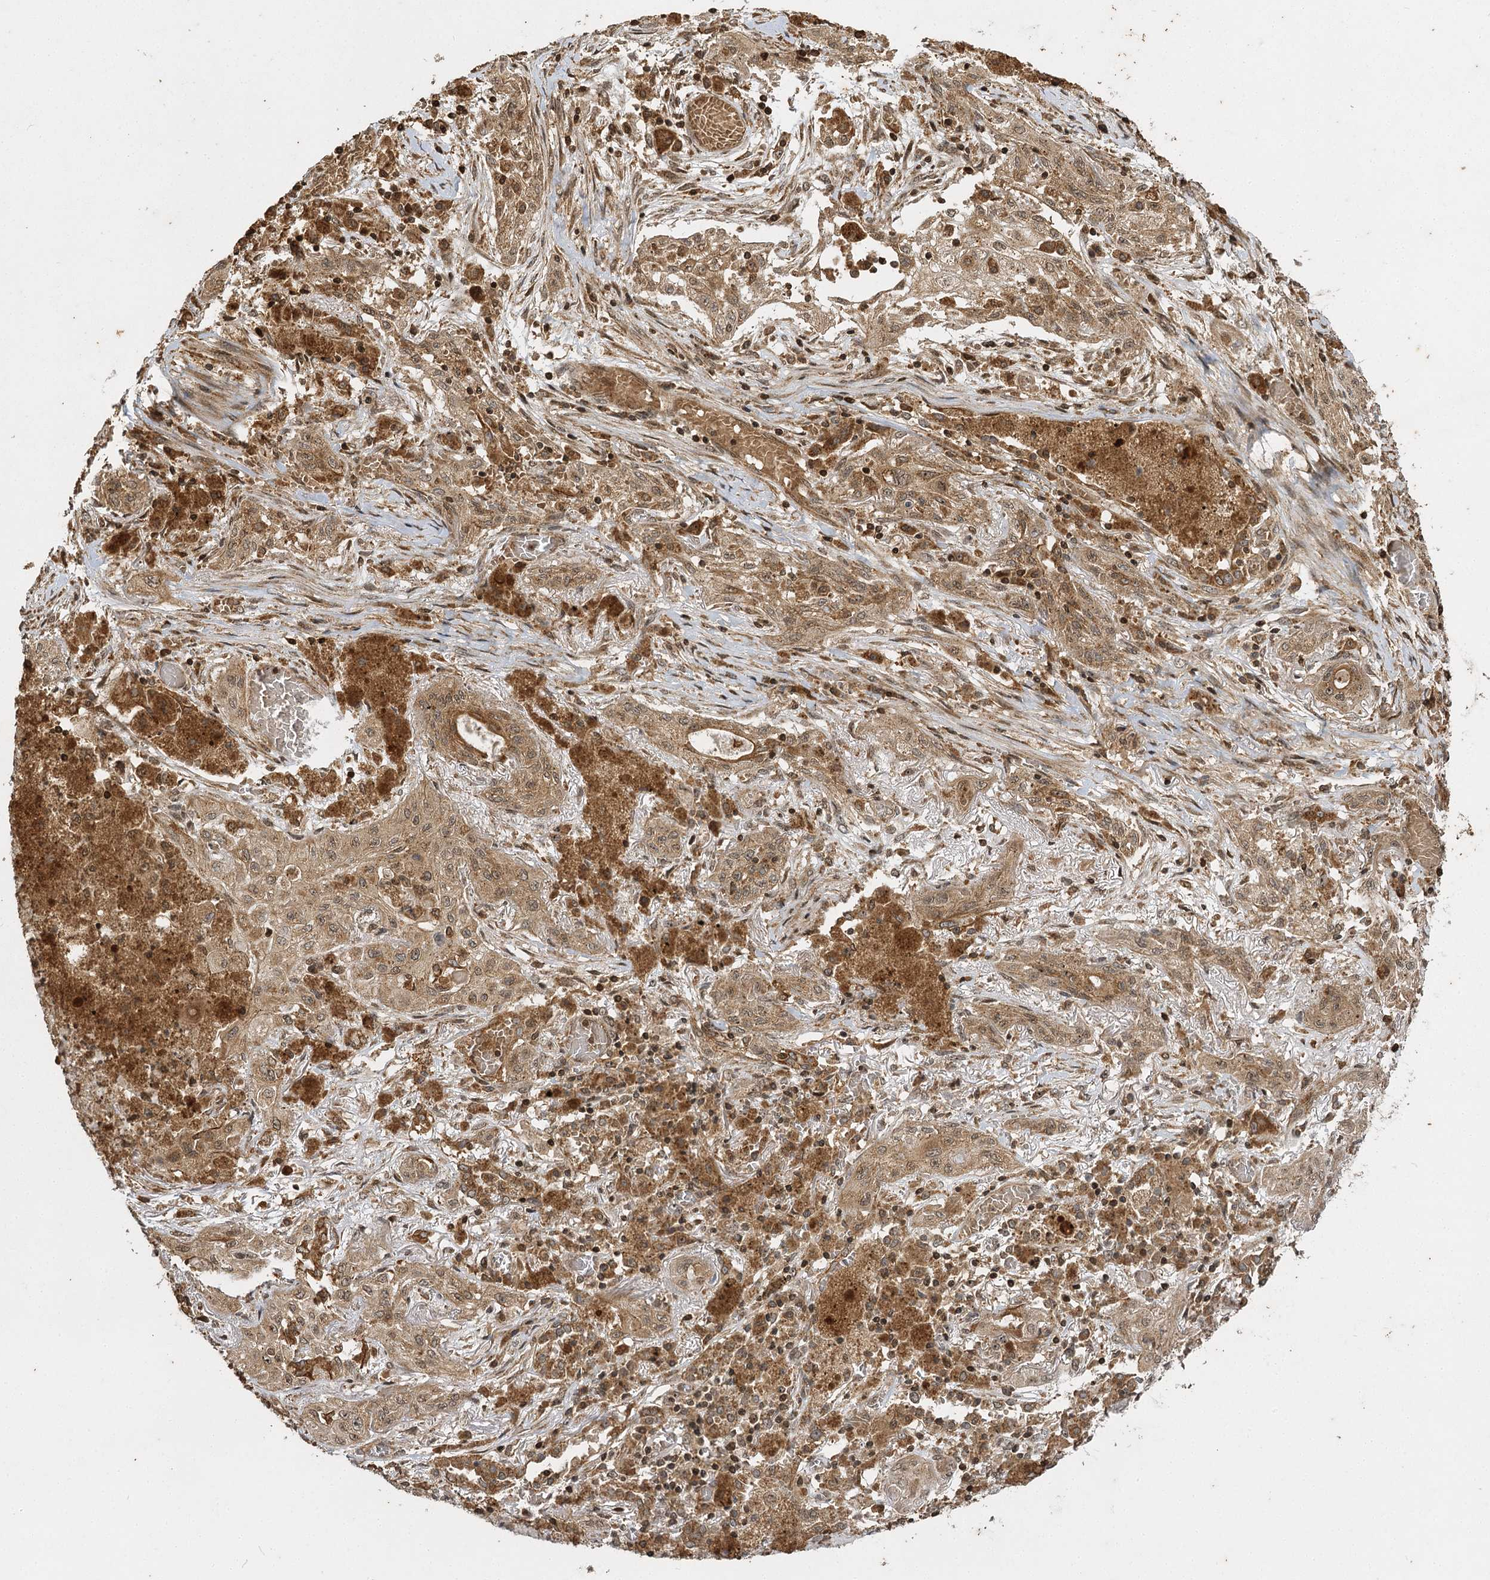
{"staining": {"intensity": "moderate", "quantity": ">75%", "location": "cytoplasmic/membranous,nuclear"}, "tissue": "lung cancer", "cell_type": "Tumor cells", "image_type": "cancer", "snomed": [{"axis": "morphology", "description": "Squamous cell carcinoma, NOS"}, {"axis": "topography", "description": "Lung"}], "caption": "Moderate cytoplasmic/membranous and nuclear positivity for a protein is identified in approximately >75% of tumor cells of lung squamous cell carcinoma using immunohistochemistry.", "gene": "IL11RA", "patient": {"sex": "female", "age": 47}}